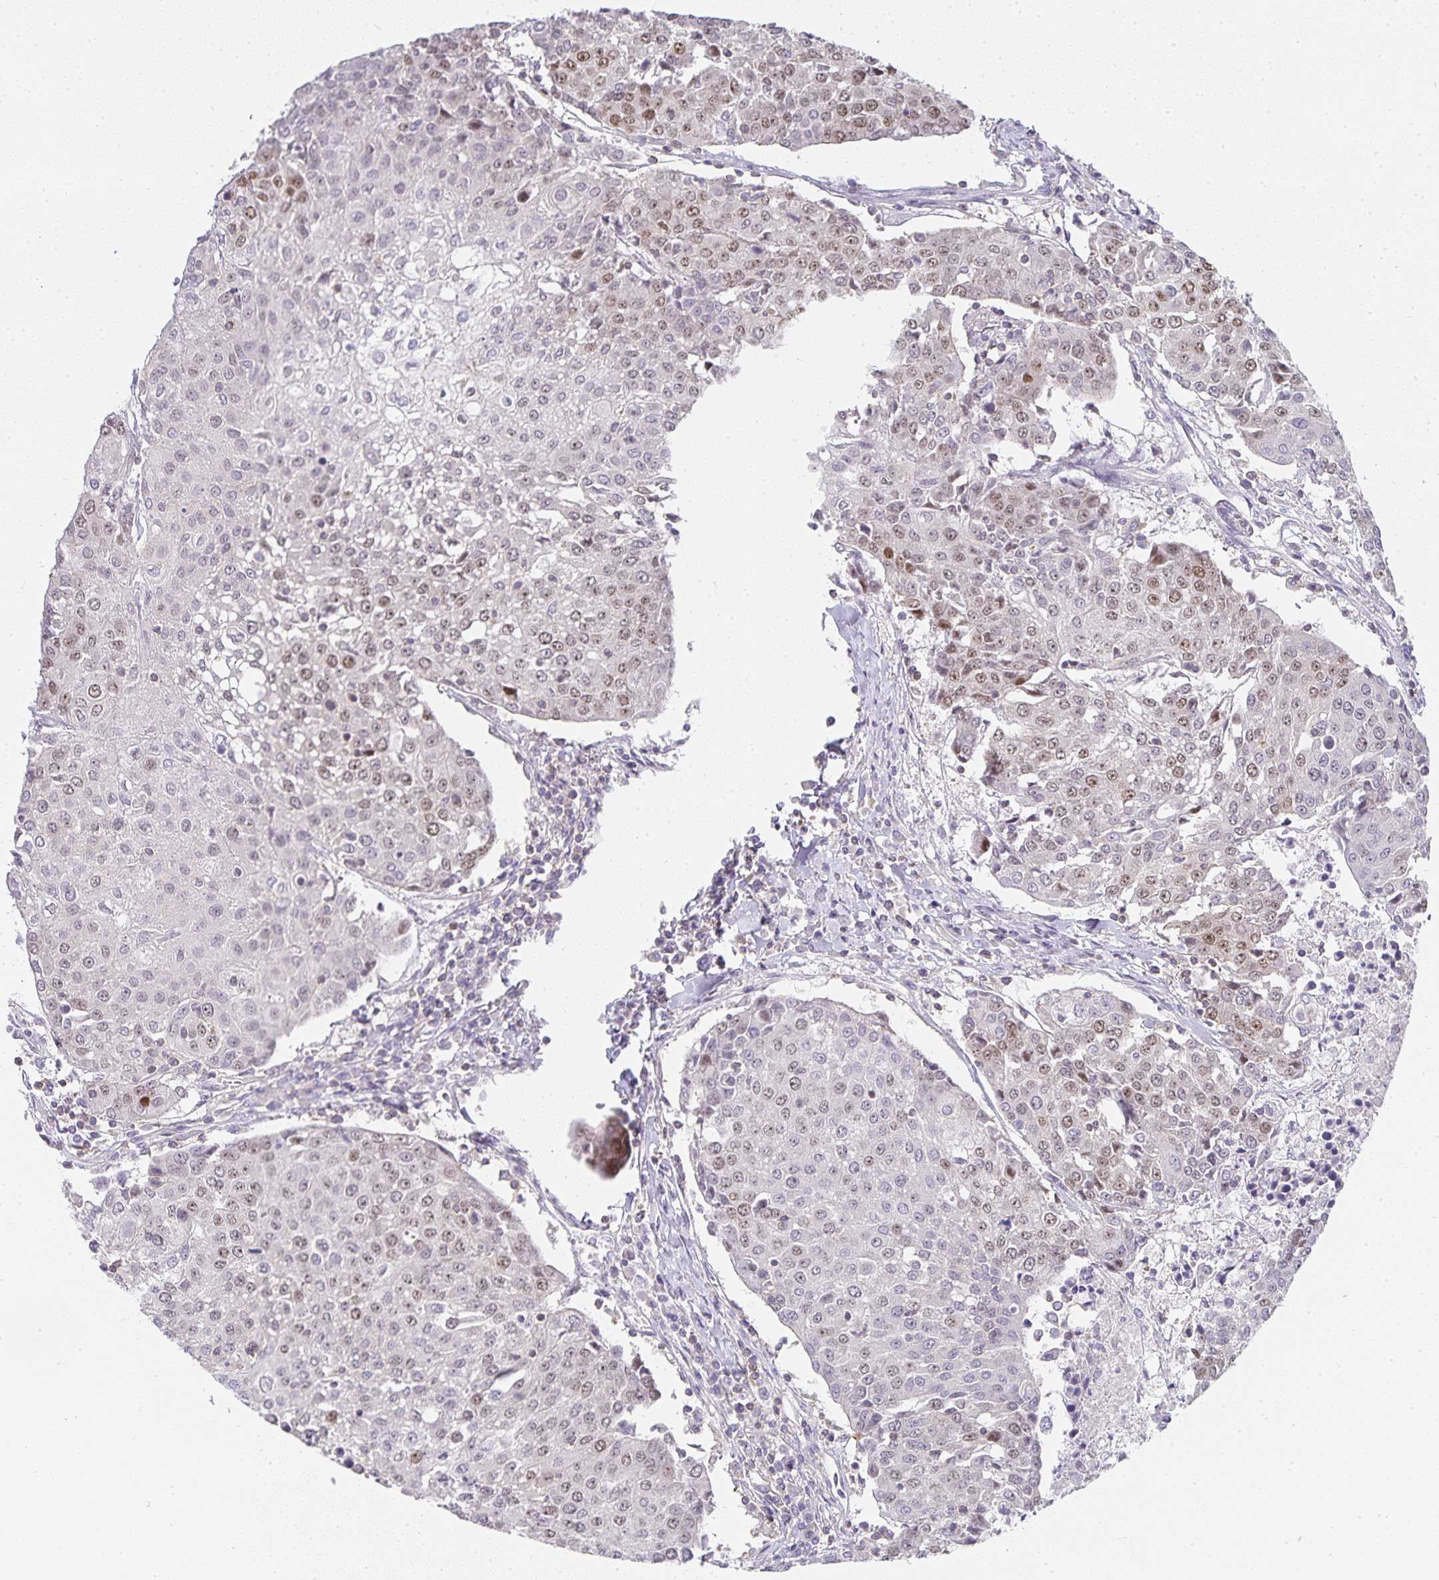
{"staining": {"intensity": "weak", "quantity": "25%-75%", "location": "nuclear"}, "tissue": "urothelial cancer", "cell_type": "Tumor cells", "image_type": "cancer", "snomed": [{"axis": "morphology", "description": "Urothelial carcinoma, High grade"}, {"axis": "topography", "description": "Urinary bladder"}], "caption": "Urothelial cancer stained with IHC exhibits weak nuclear staining in about 25%-75% of tumor cells. (DAB IHC with brightfield microscopy, high magnification).", "gene": "GATA3", "patient": {"sex": "female", "age": 85}}